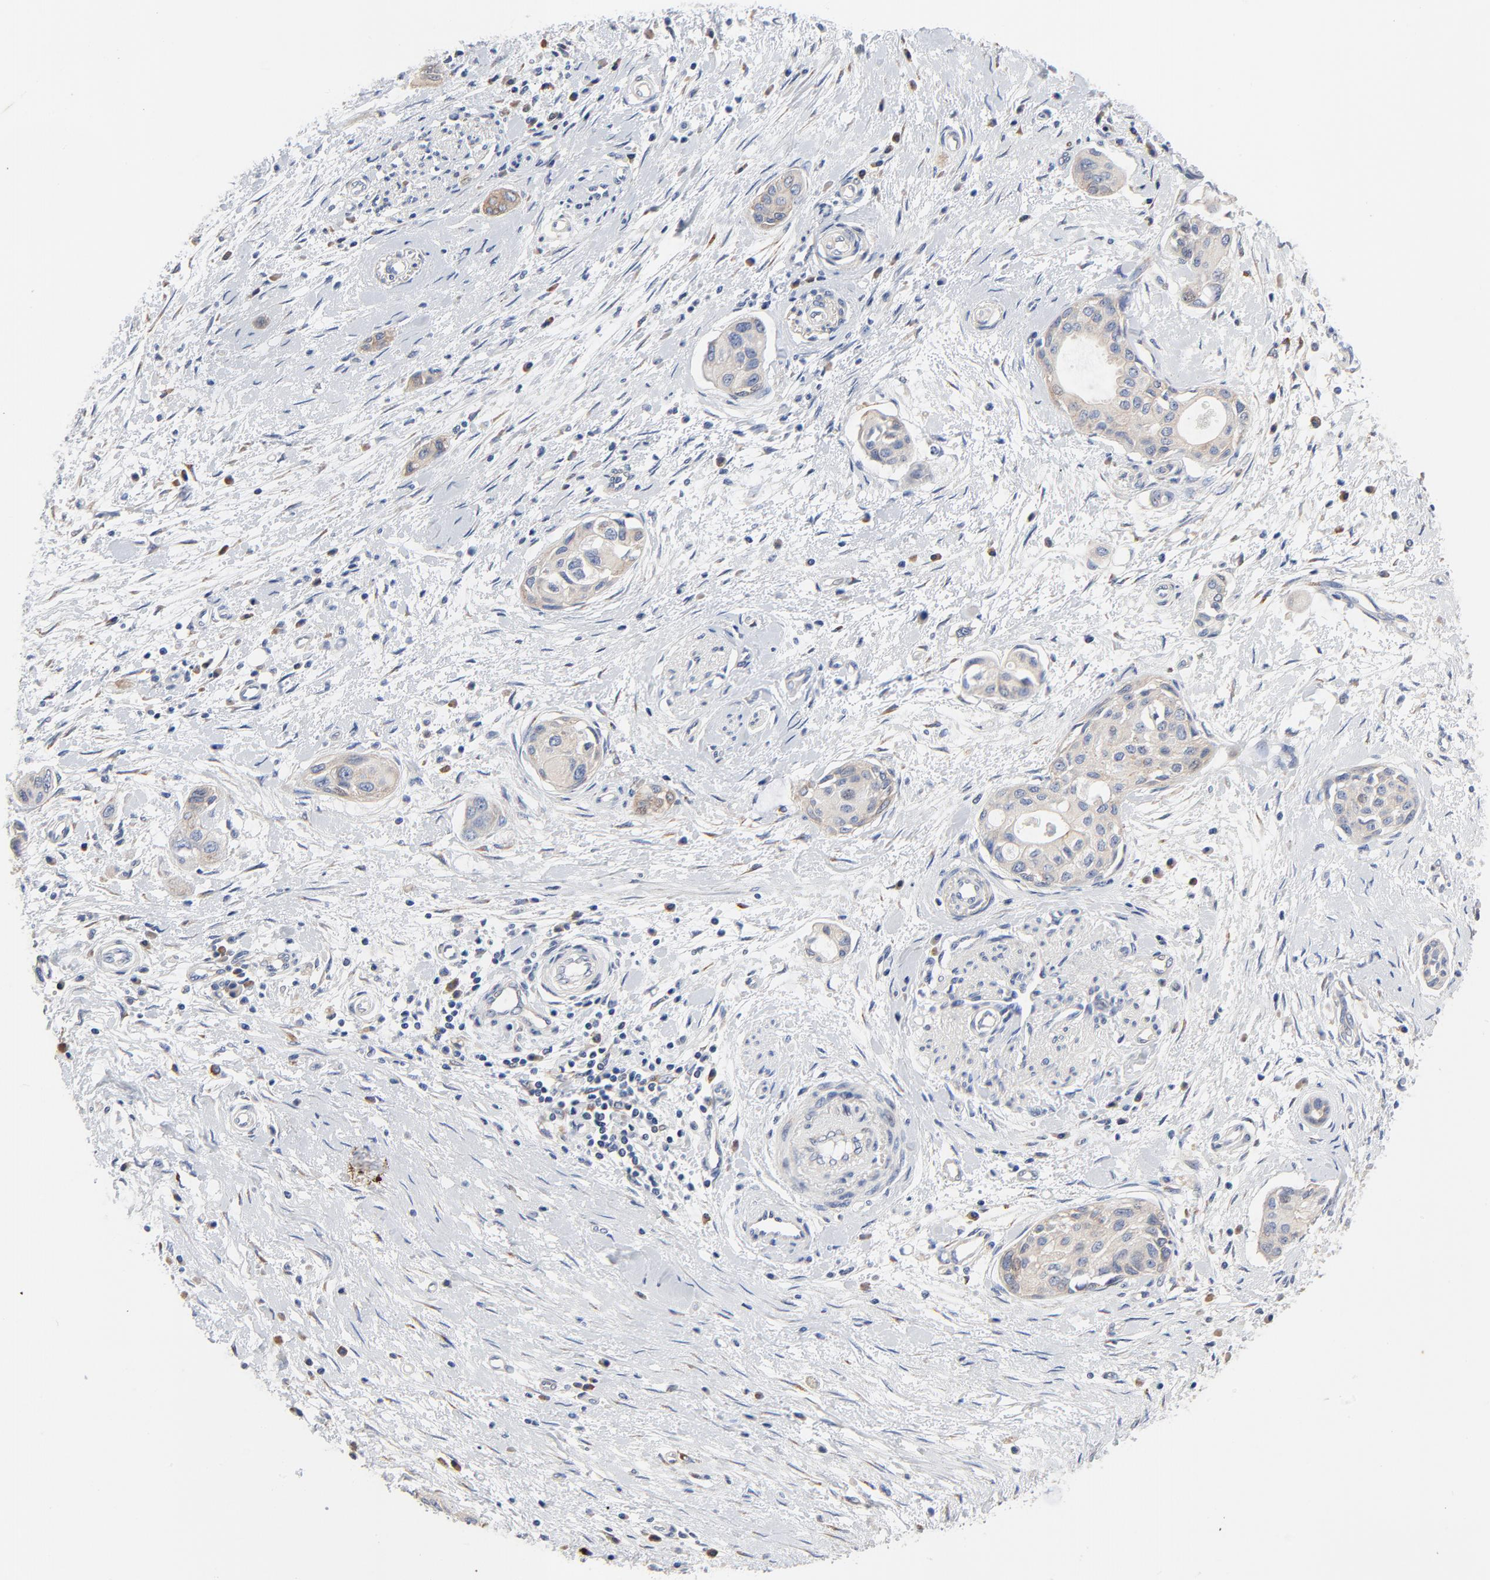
{"staining": {"intensity": "moderate", "quantity": "25%-75%", "location": "cytoplasmic/membranous"}, "tissue": "pancreatic cancer", "cell_type": "Tumor cells", "image_type": "cancer", "snomed": [{"axis": "morphology", "description": "Adenocarcinoma, NOS"}, {"axis": "topography", "description": "Pancreas"}], "caption": "Pancreatic adenocarcinoma tissue exhibits moderate cytoplasmic/membranous expression in about 25%-75% of tumor cells, visualized by immunohistochemistry.", "gene": "VAV2", "patient": {"sex": "female", "age": 60}}